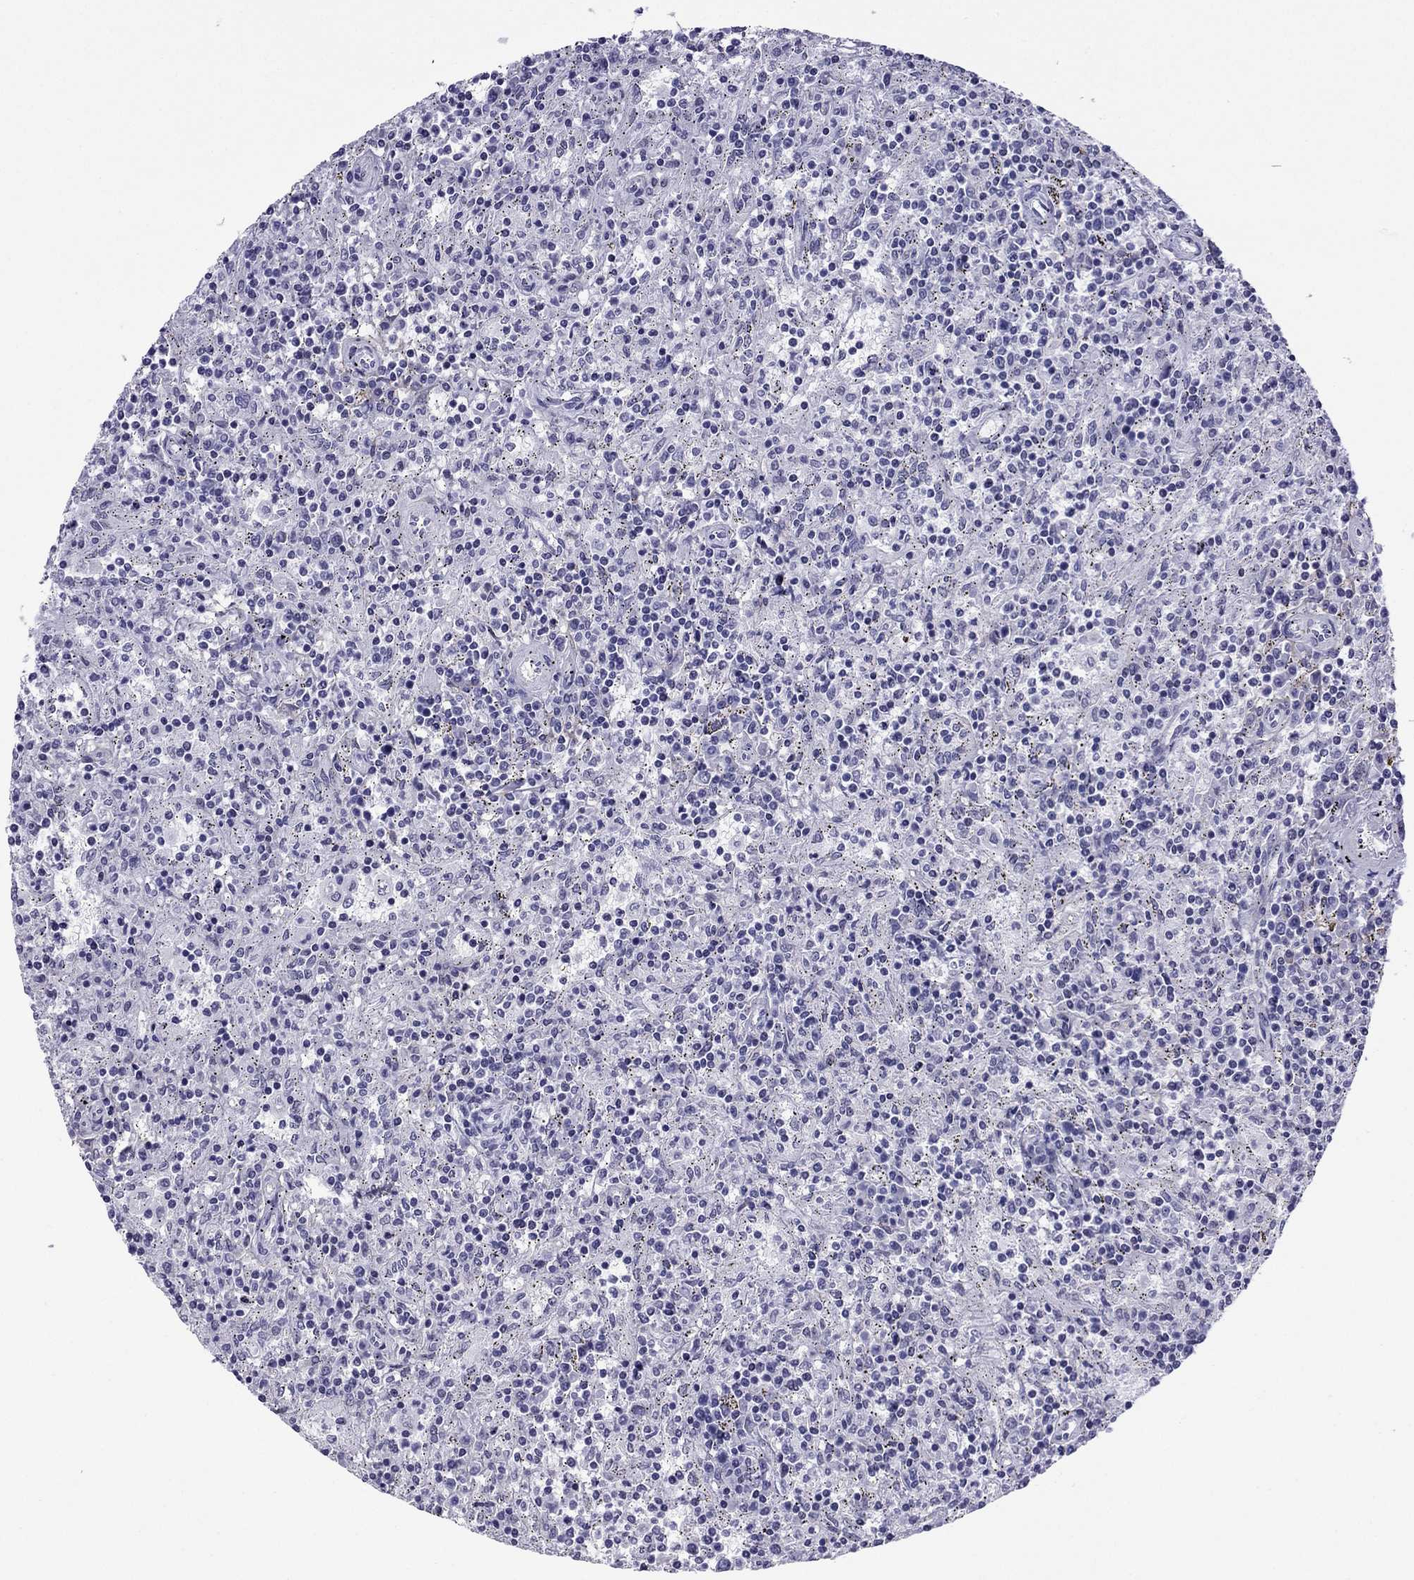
{"staining": {"intensity": "negative", "quantity": "none", "location": "none"}, "tissue": "lymphoma", "cell_type": "Tumor cells", "image_type": "cancer", "snomed": [{"axis": "morphology", "description": "Malignant lymphoma, non-Hodgkin's type, Low grade"}, {"axis": "topography", "description": "Spleen"}], "caption": "The photomicrograph demonstrates no staining of tumor cells in lymphoma.", "gene": "ZNF646", "patient": {"sex": "male", "age": 62}}